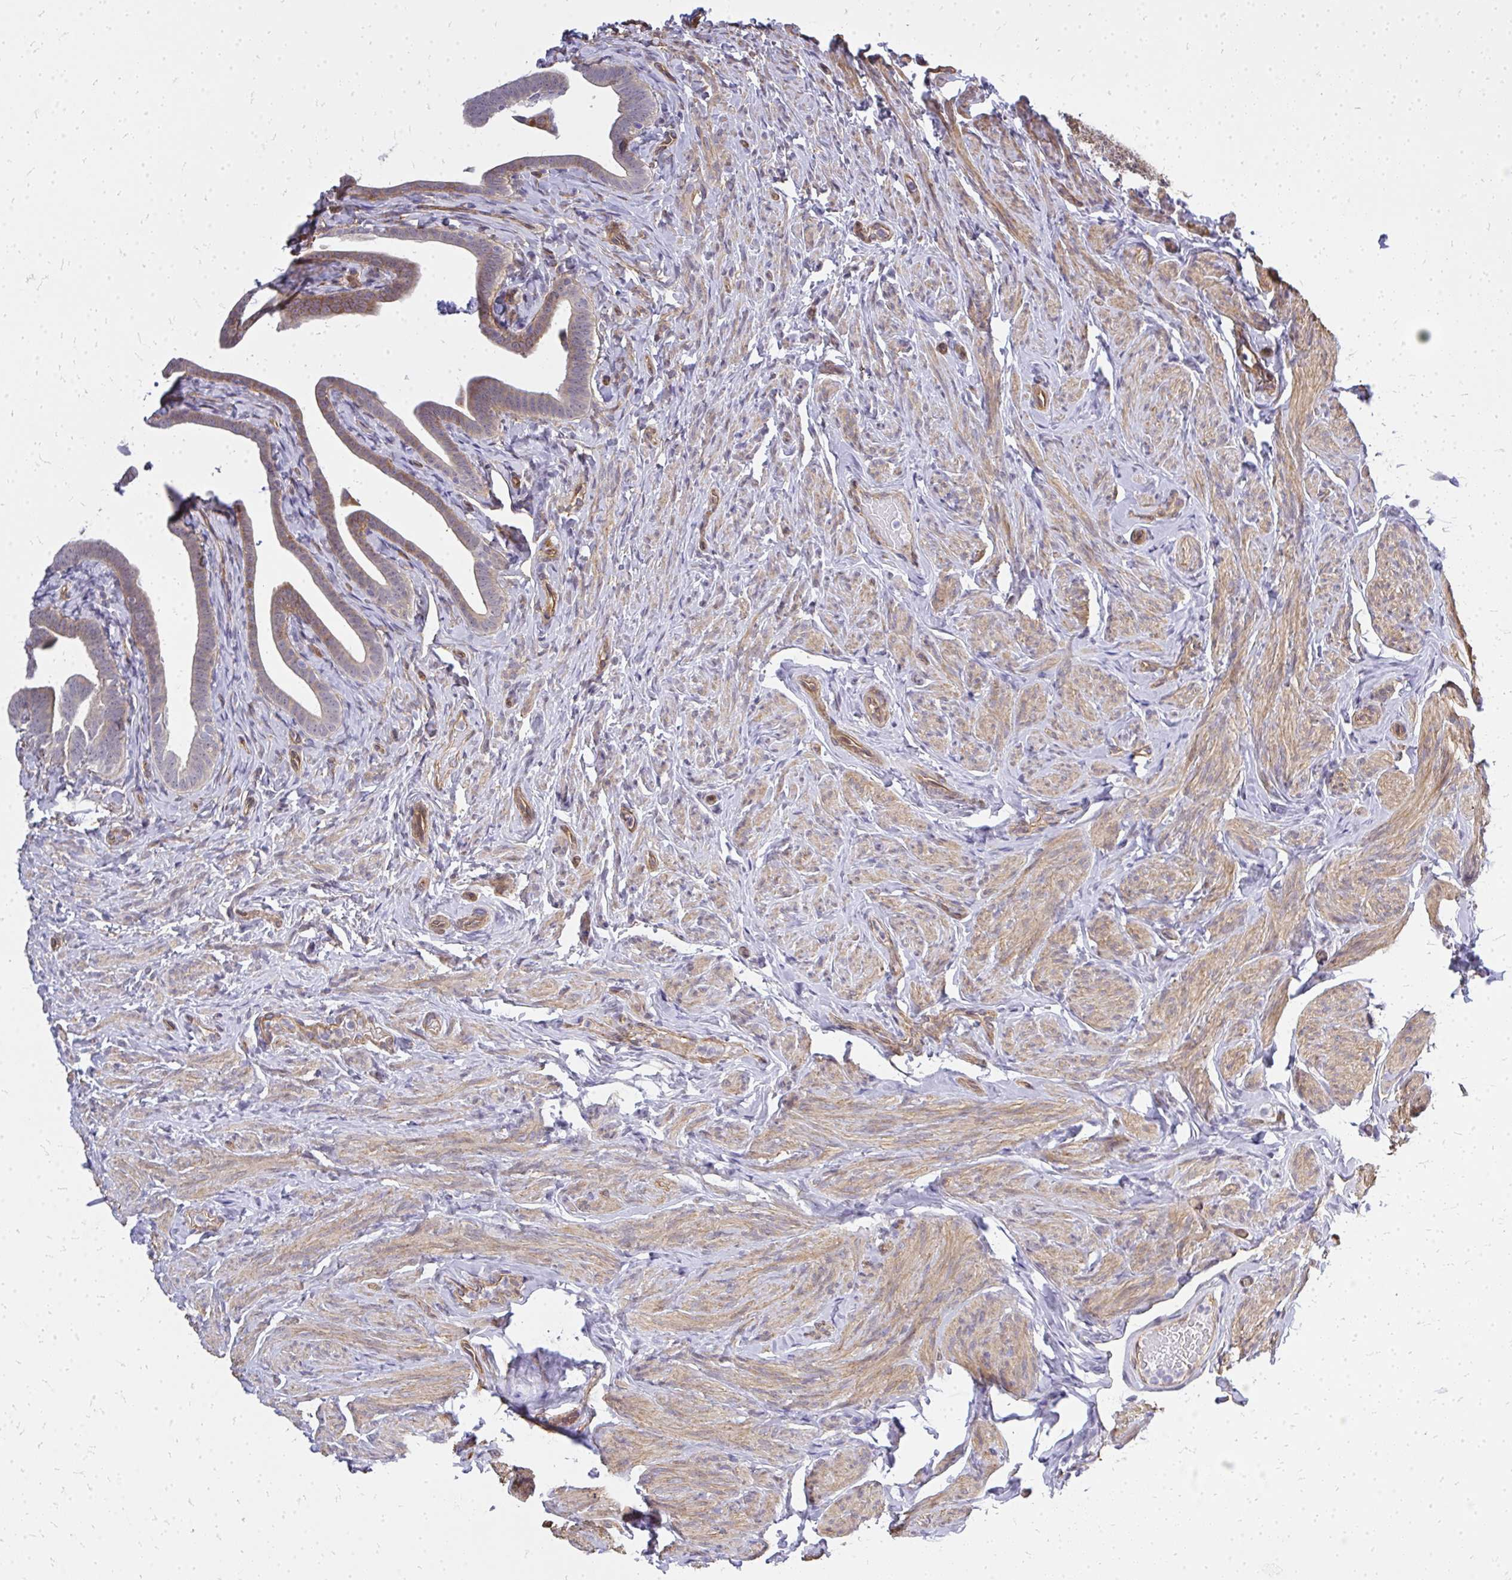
{"staining": {"intensity": "moderate", "quantity": "25%-75%", "location": "cytoplasmic/membranous"}, "tissue": "fallopian tube", "cell_type": "Glandular cells", "image_type": "normal", "snomed": [{"axis": "morphology", "description": "Normal tissue, NOS"}, {"axis": "topography", "description": "Fallopian tube"}], "caption": "Normal fallopian tube was stained to show a protein in brown. There is medium levels of moderate cytoplasmic/membranous positivity in about 25%-75% of glandular cells.", "gene": "ENSG00000258472", "patient": {"sex": "female", "age": 69}}